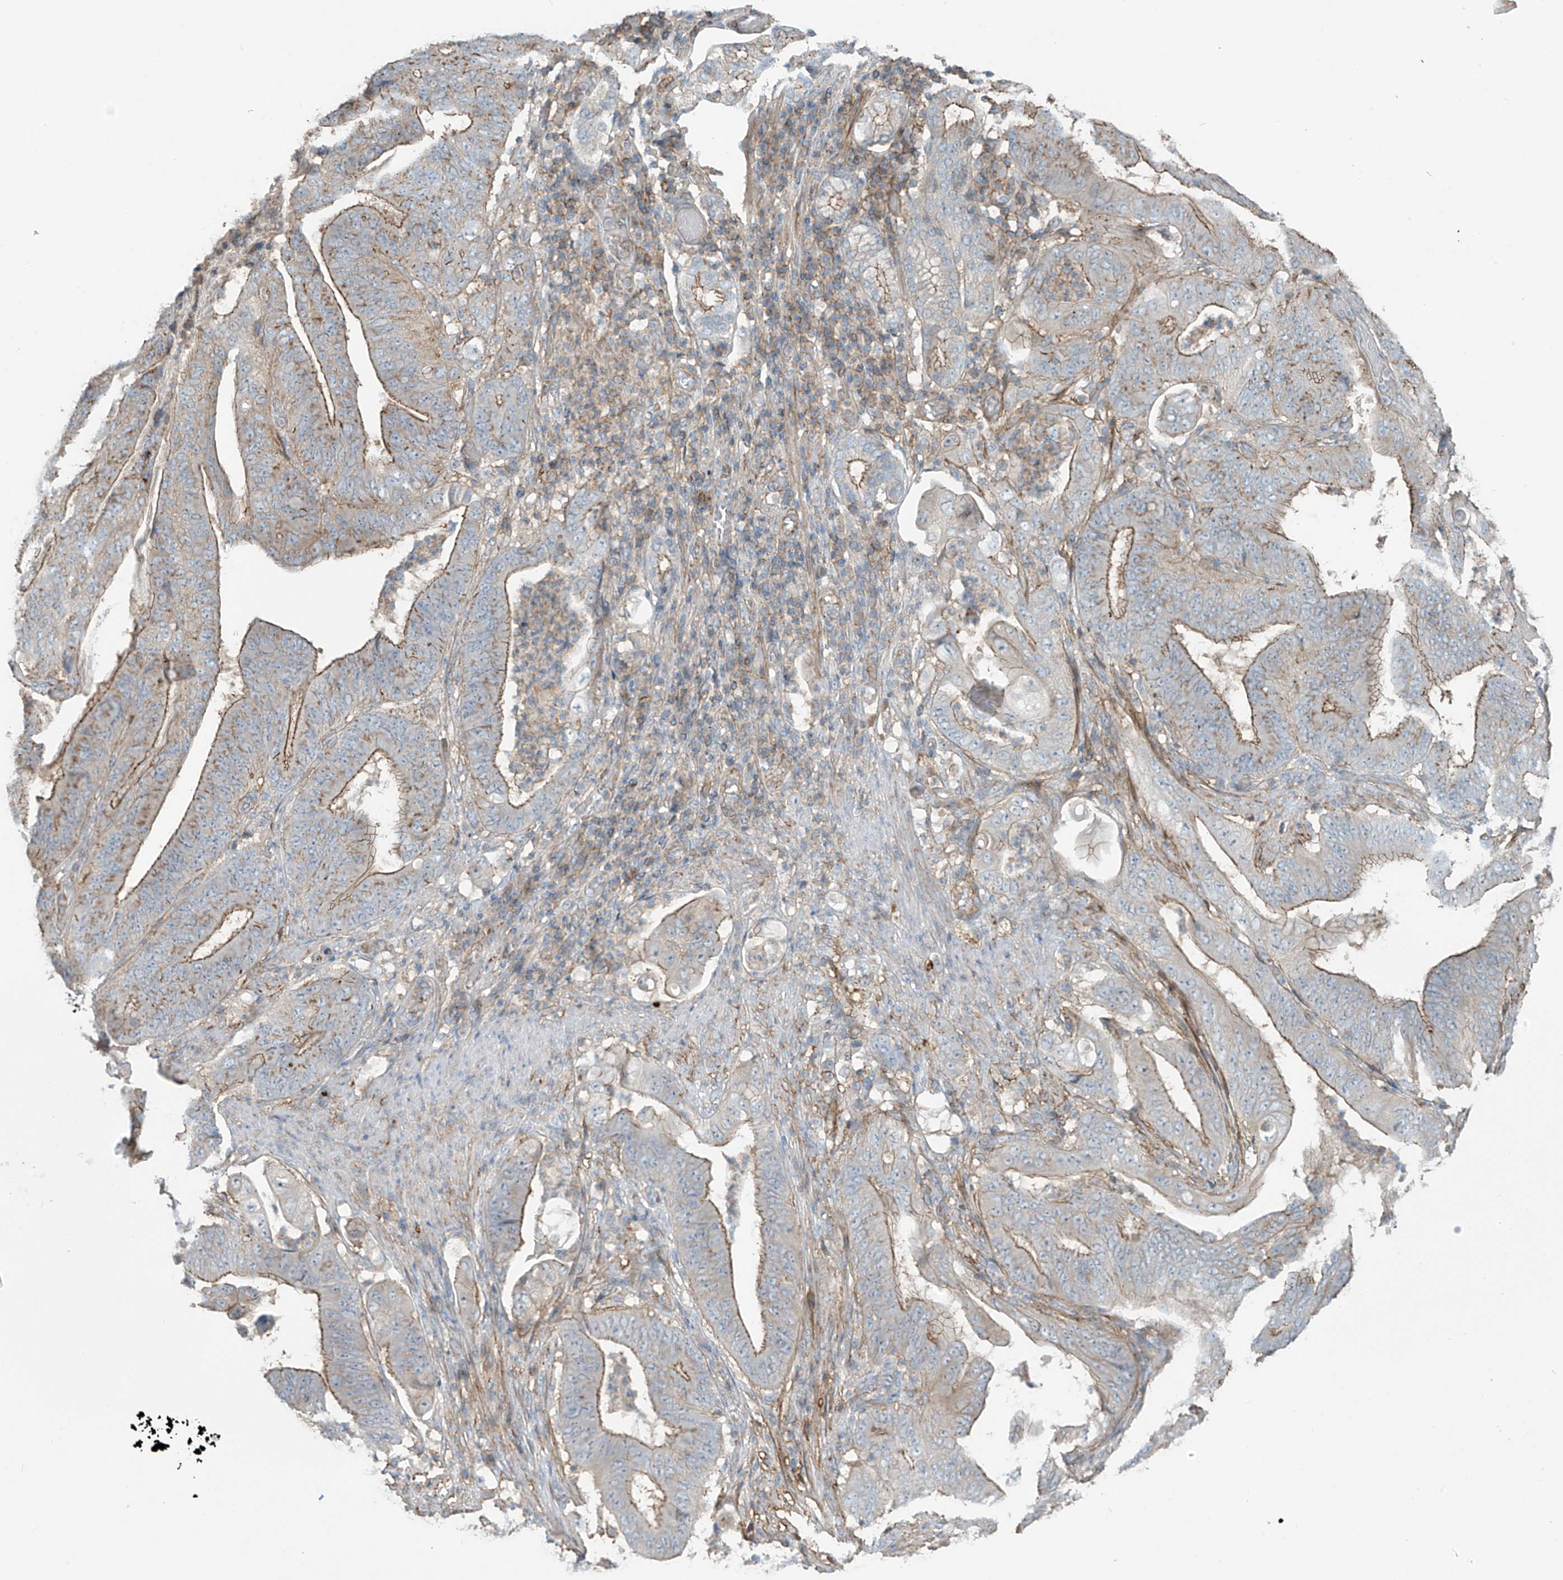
{"staining": {"intensity": "moderate", "quantity": "25%-75%", "location": "cytoplasmic/membranous"}, "tissue": "stomach cancer", "cell_type": "Tumor cells", "image_type": "cancer", "snomed": [{"axis": "morphology", "description": "Adenocarcinoma, NOS"}, {"axis": "topography", "description": "Stomach"}], "caption": "A photomicrograph showing moderate cytoplasmic/membranous positivity in approximately 25%-75% of tumor cells in stomach adenocarcinoma, as visualized by brown immunohistochemical staining.", "gene": "SLC9A2", "patient": {"sex": "female", "age": 73}}